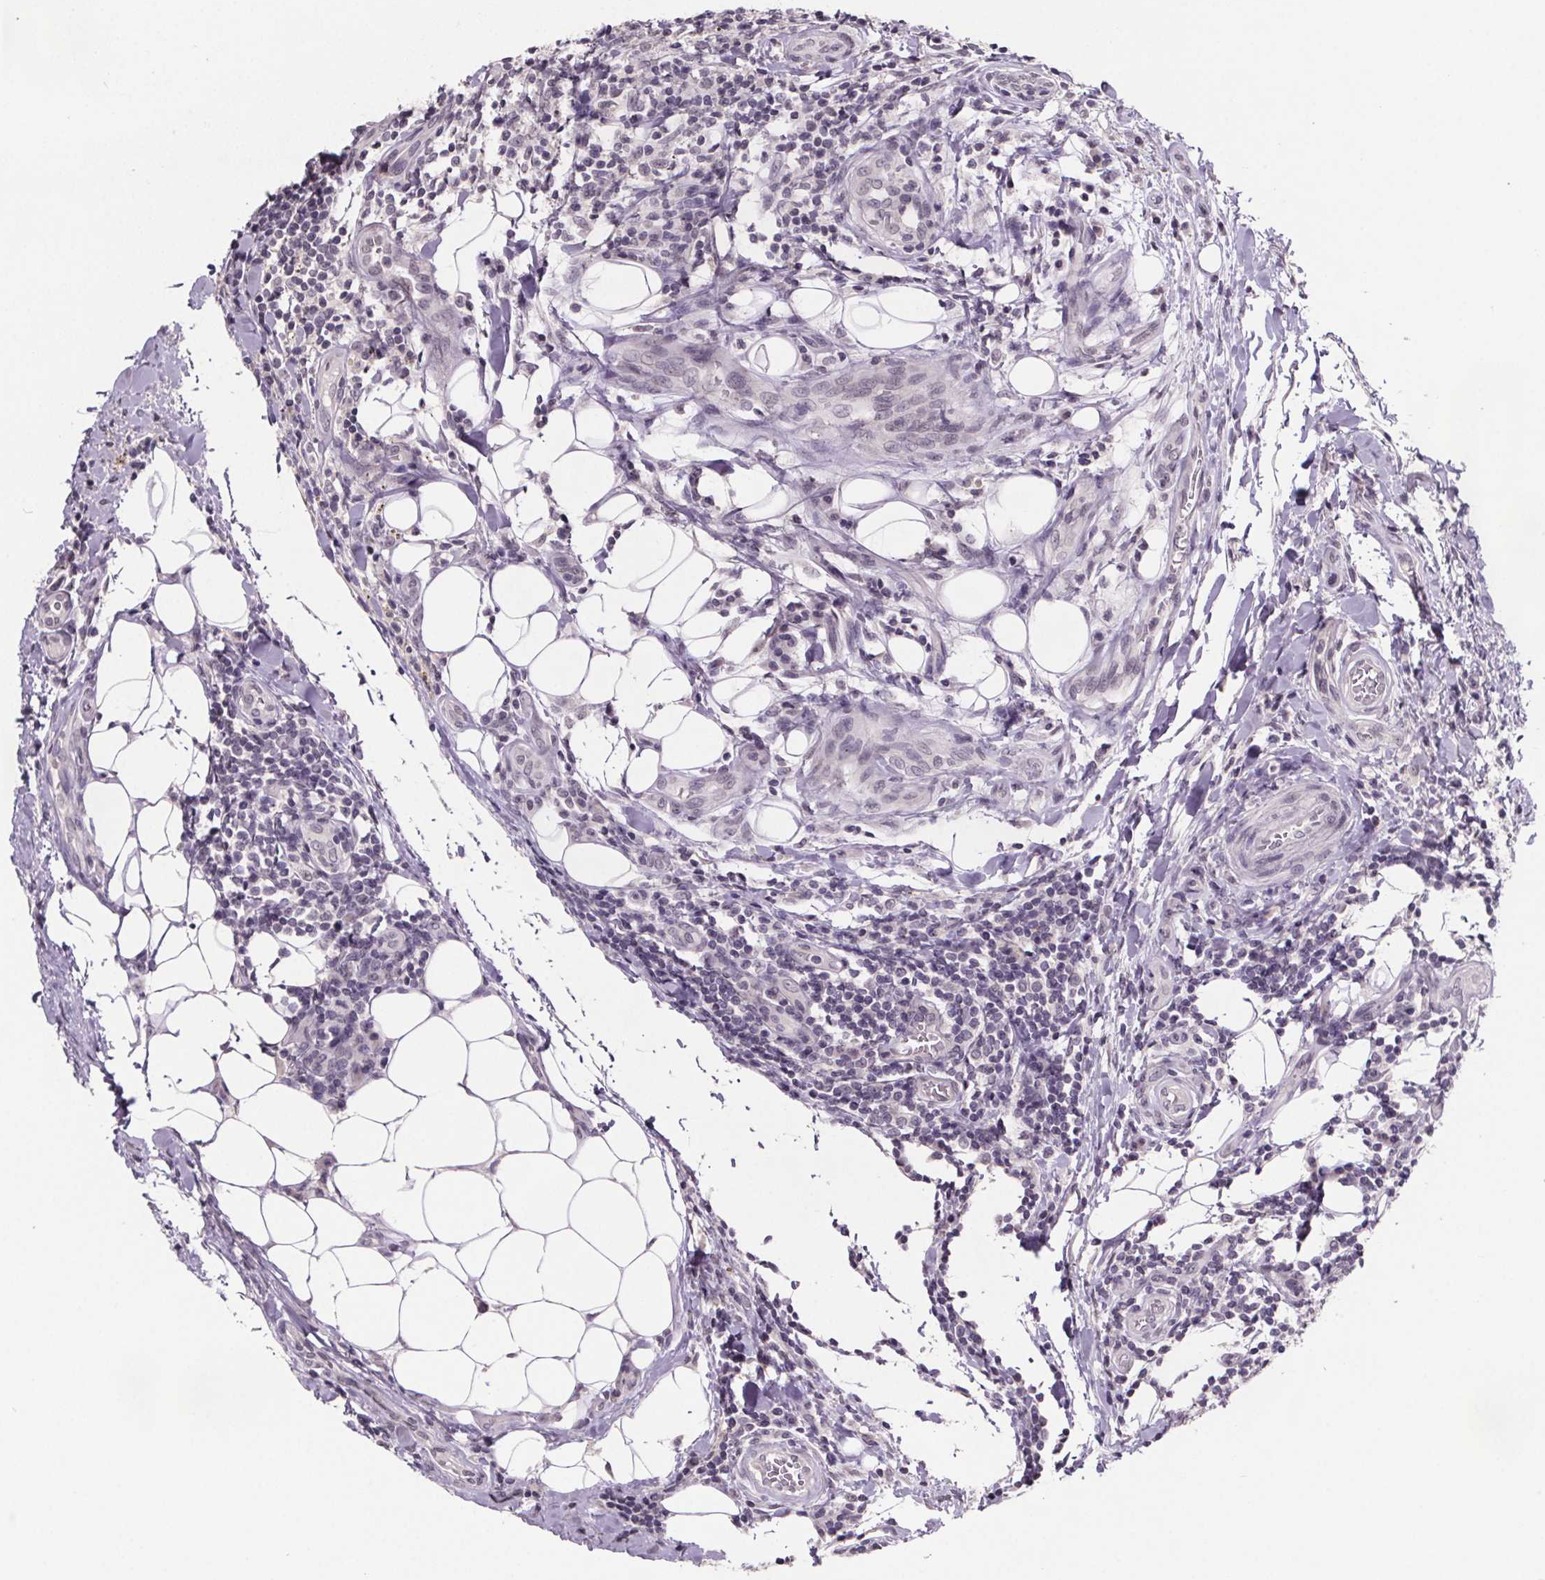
{"staining": {"intensity": "negative", "quantity": "none", "location": "none"}, "tissue": "testis cancer", "cell_type": "Tumor cells", "image_type": "cancer", "snomed": [{"axis": "morphology", "description": "Carcinoma, Embryonal, NOS"}, {"axis": "topography", "description": "Testis"}], "caption": "This is a histopathology image of immunohistochemistry (IHC) staining of testis cancer, which shows no staining in tumor cells.", "gene": "NKX6-1", "patient": {"sex": "male", "age": 24}}